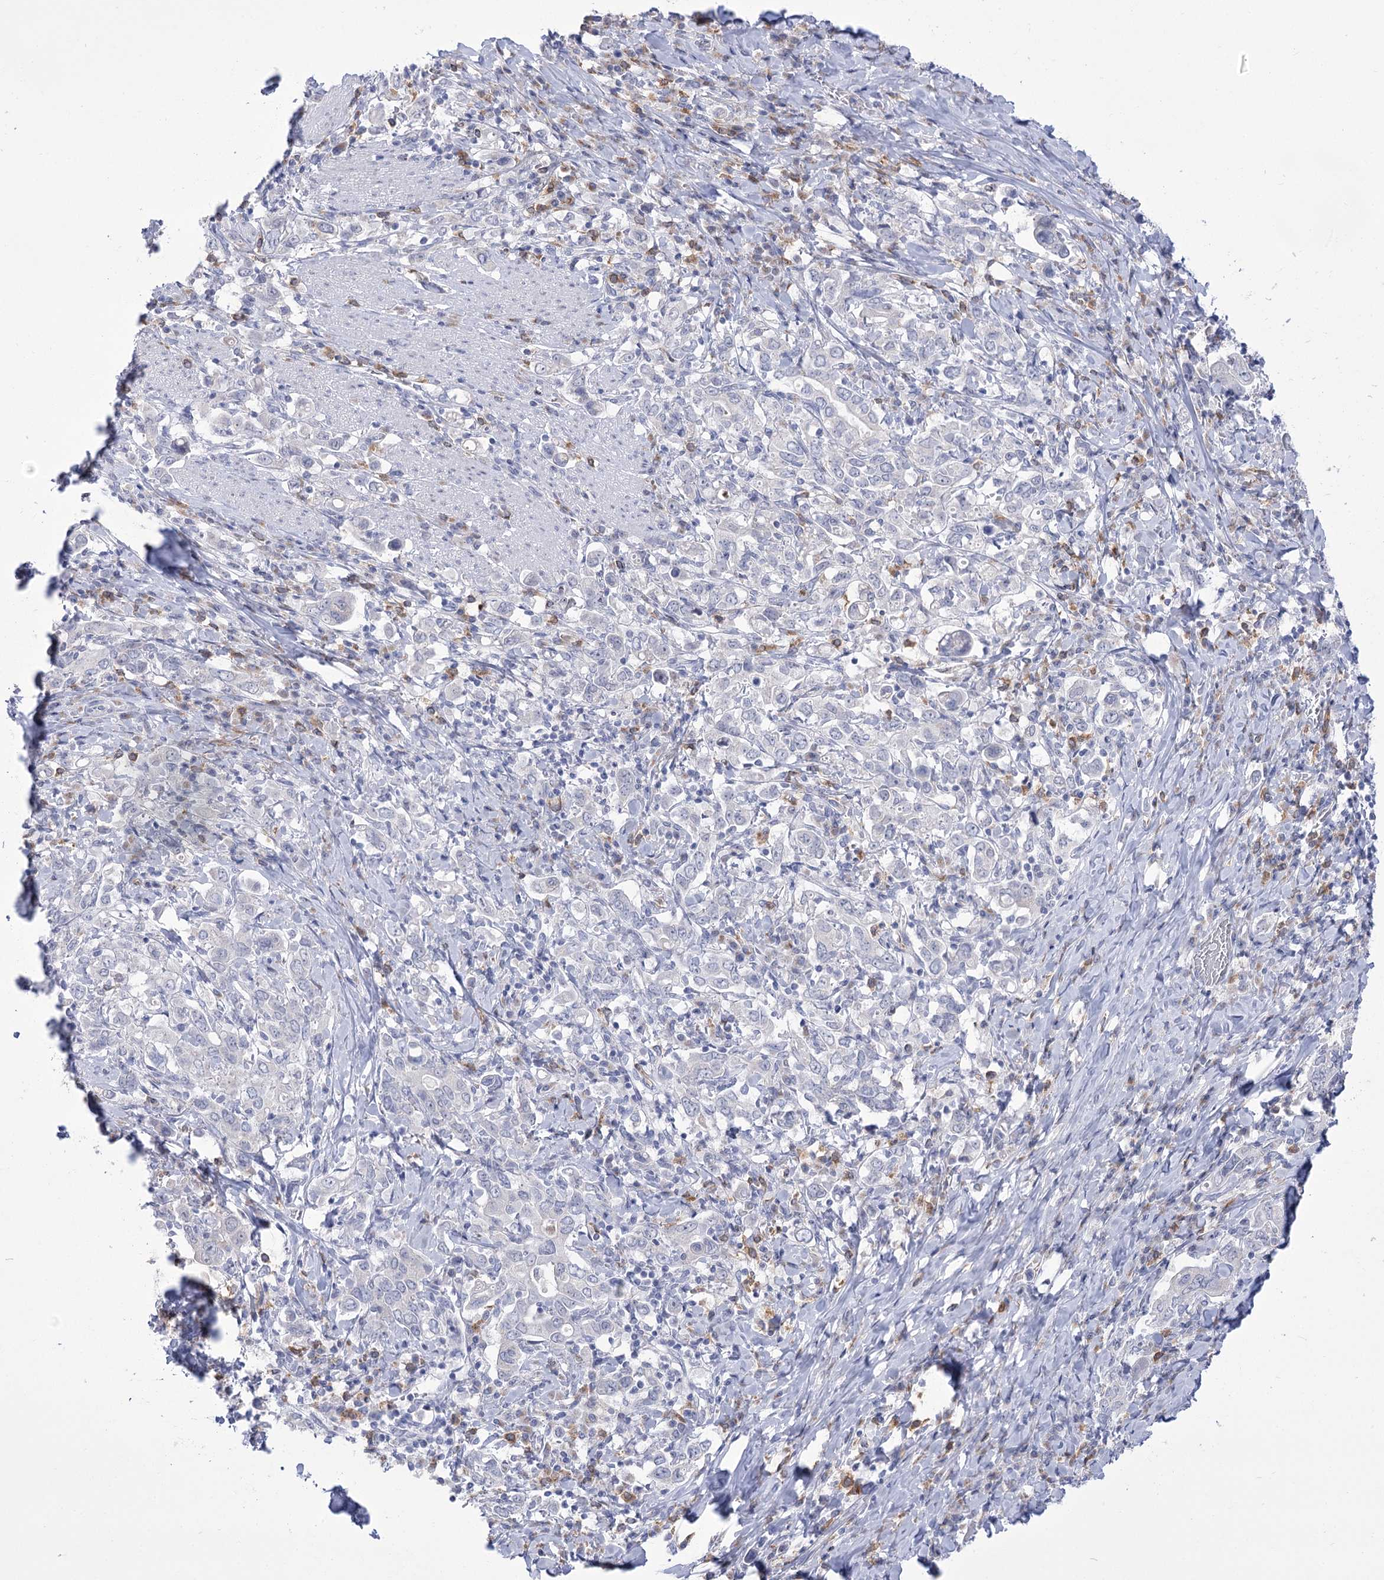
{"staining": {"intensity": "negative", "quantity": "none", "location": "none"}, "tissue": "stomach cancer", "cell_type": "Tumor cells", "image_type": "cancer", "snomed": [{"axis": "morphology", "description": "Adenocarcinoma, NOS"}, {"axis": "topography", "description": "Stomach, upper"}], "caption": "Protein analysis of adenocarcinoma (stomach) reveals no significant positivity in tumor cells. (DAB (3,3'-diaminobenzidine) immunohistochemistry (IHC), high magnification).", "gene": "BEND7", "patient": {"sex": "male", "age": 62}}